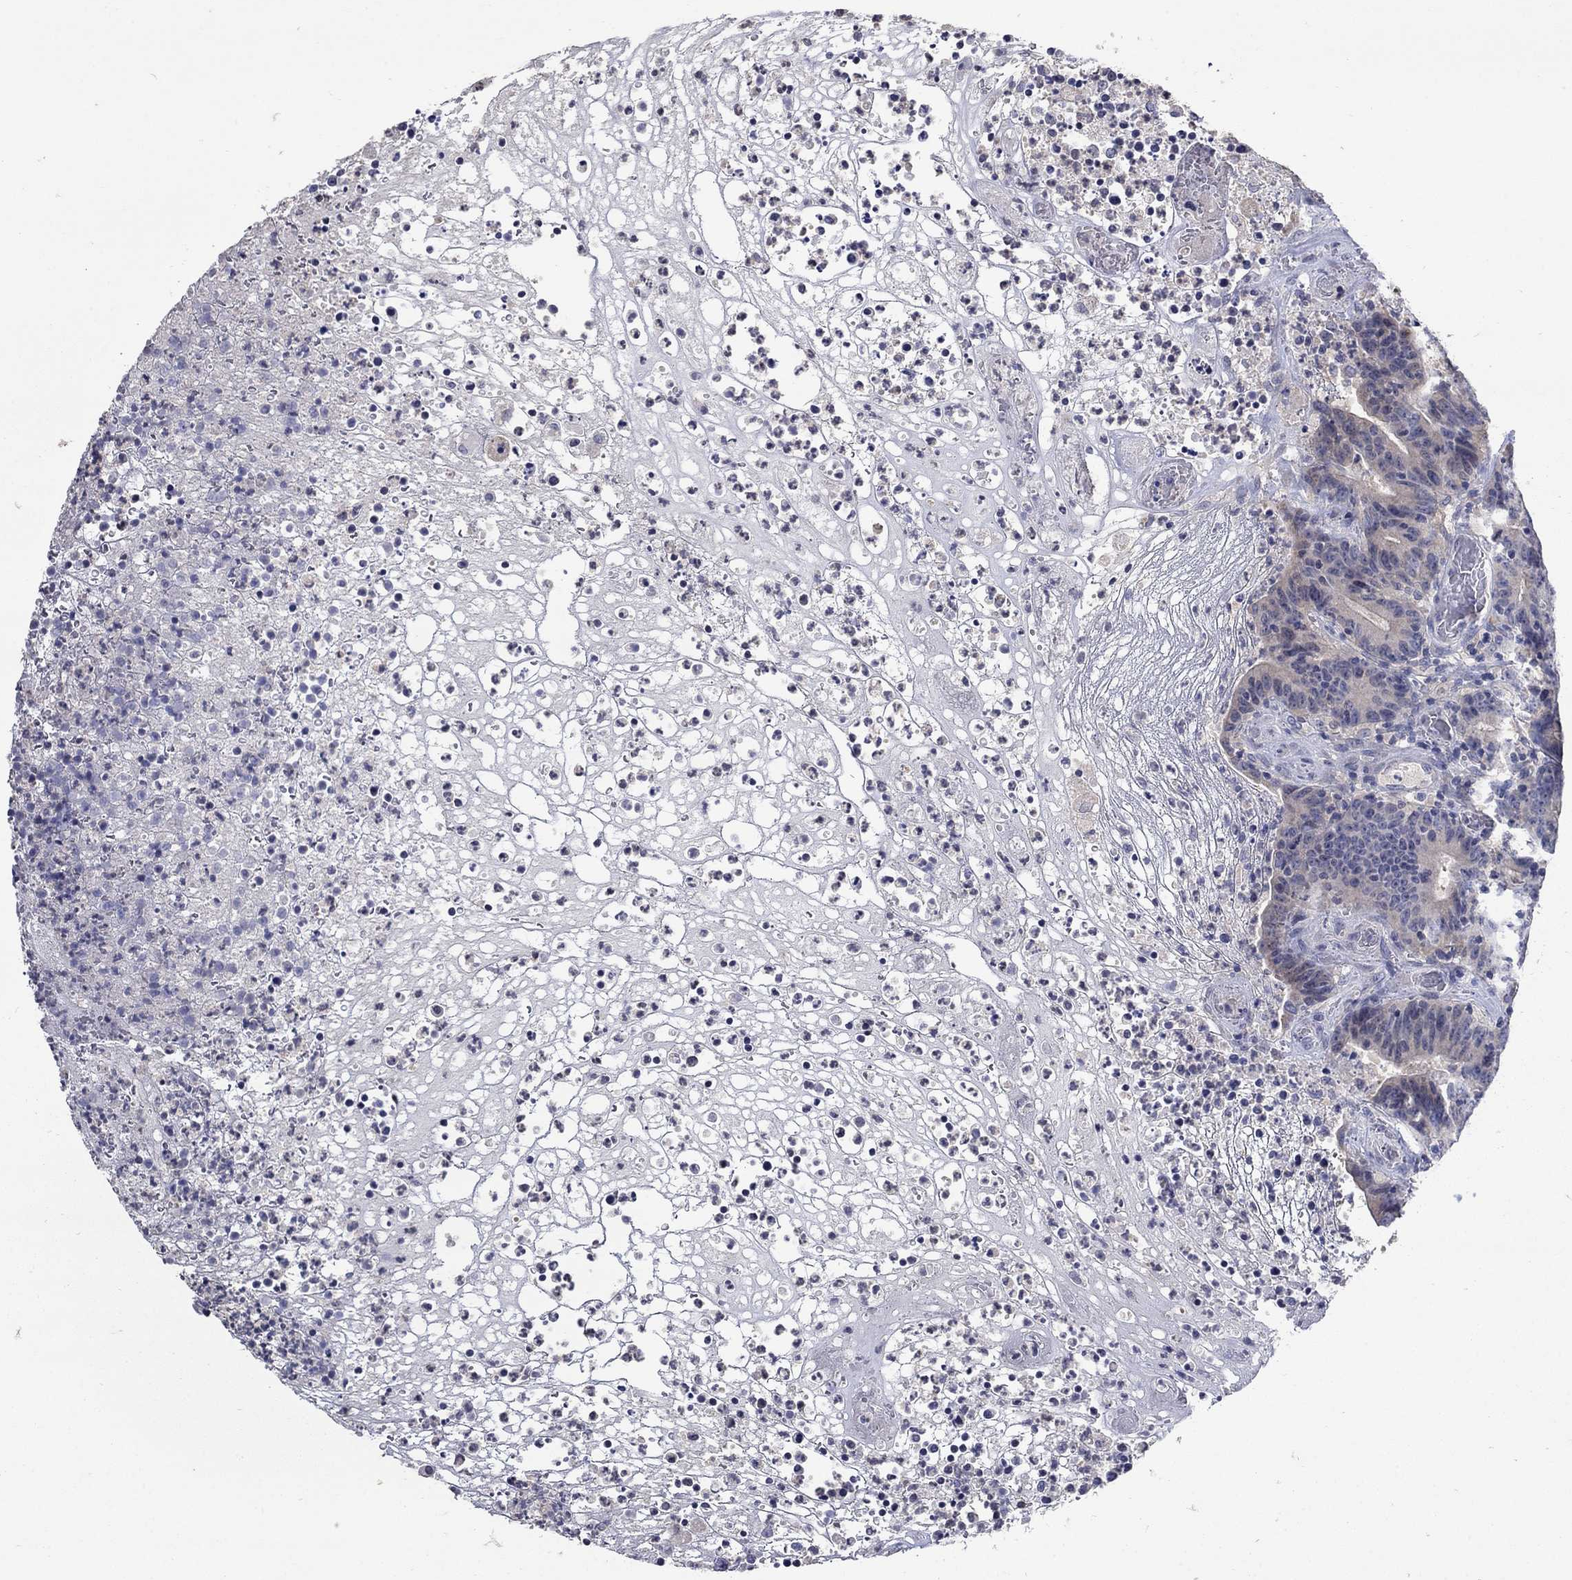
{"staining": {"intensity": "negative", "quantity": "none", "location": "none"}, "tissue": "colorectal cancer", "cell_type": "Tumor cells", "image_type": "cancer", "snomed": [{"axis": "morphology", "description": "Adenocarcinoma, NOS"}, {"axis": "topography", "description": "Colon"}], "caption": "An image of colorectal cancer (adenocarcinoma) stained for a protein displays no brown staining in tumor cells. (DAB (3,3'-diaminobenzidine) immunohistochemistry (IHC) visualized using brightfield microscopy, high magnification).", "gene": "CETN1", "patient": {"sex": "female", "age": 75}}